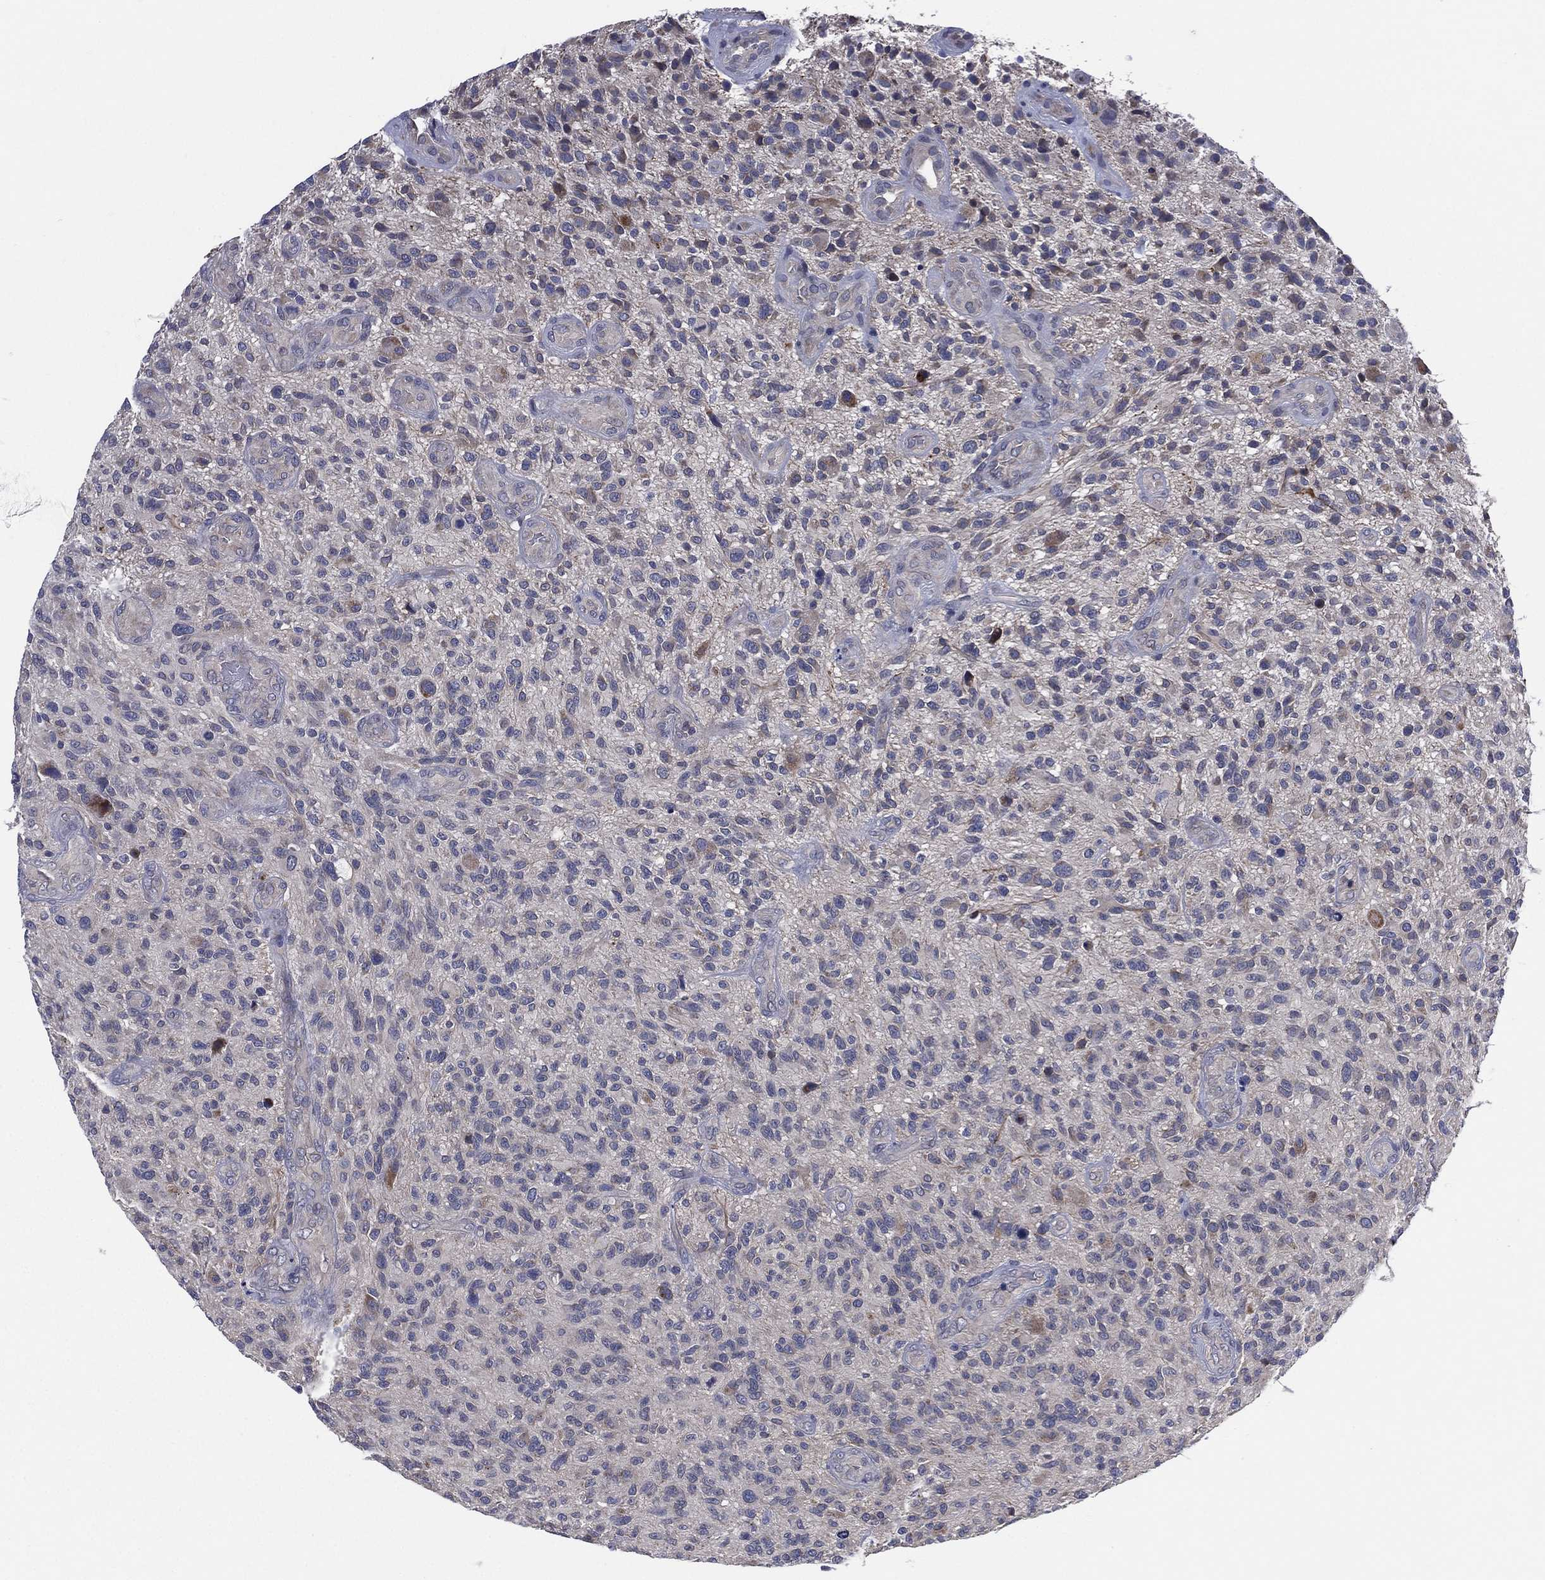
{"staining": {"intensity": "negative", "quantity": "none", "location": "none"}, "tissue": "glioma", "cell_type": "Tumor cells", "image_type": "cancer", "snomed": [{"axis": "morphology", "description": "Glioma, malignant, High grade"}, {"axis": "topography", "description": "Brain"}], "caption": "Tumor cells show no significant protein staining in glioma.", "gene": "MPP7", "patient": {"sex": "male", "age": 47}}